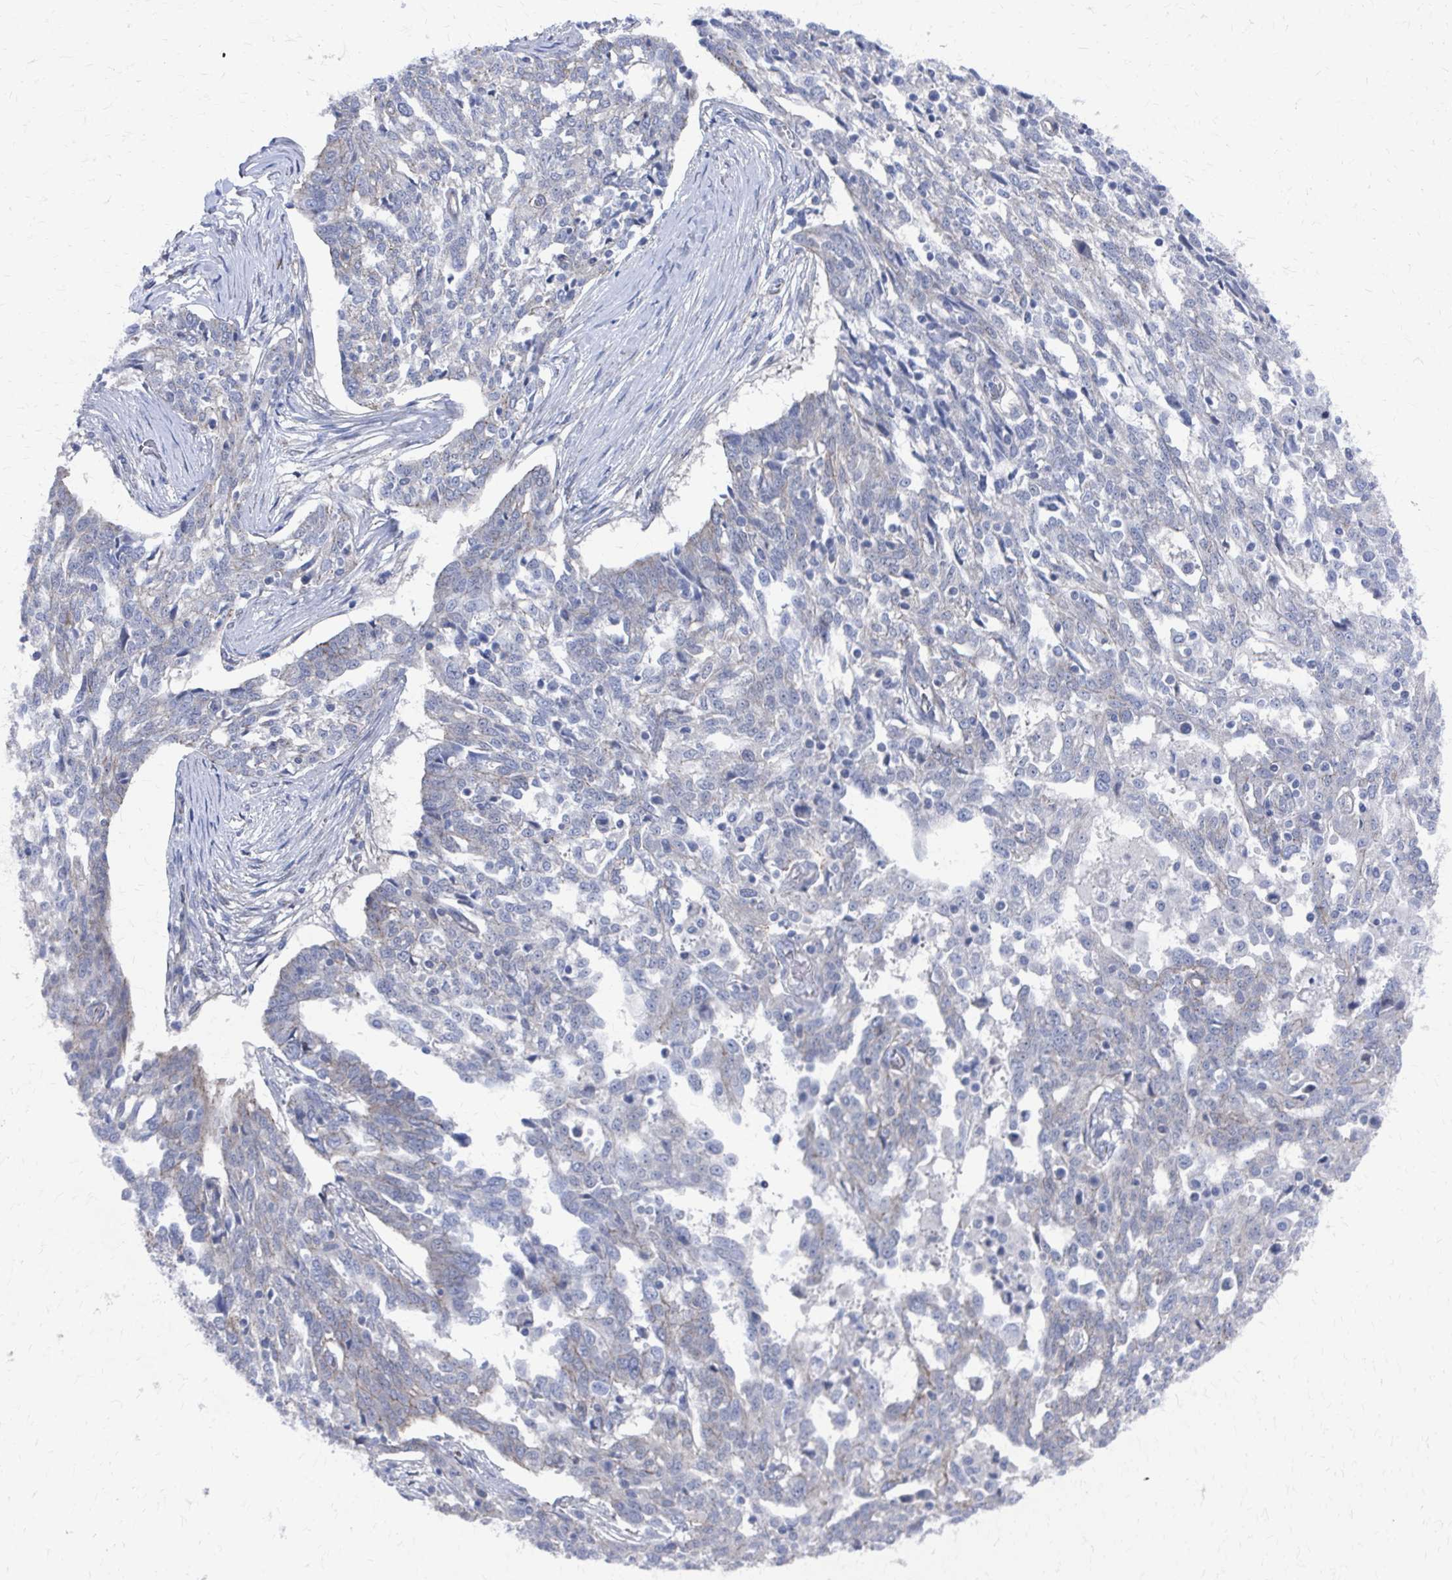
{"staining": {"intensity": "negative", "quantity": "none", "location": "none"}, "tissue": "ovarian cancer", "cell_type": "Tumor cells", "image_type": "cancer", "snomed": [{"axis": "morphology", "description": "Cystadenocarcinoma, serous, NOS"}, {"axis": "topography", "description": "Ovary"}], "caption": "Immunohistochemical staining of ovarian serous cystadenocarcinoma reveals no significant positivity in tumor cells. (DAB (3,3'-diaminobenzidine) IHC, high magnification).", "gene": "PLEKHG7", "patient": {"sex": "female", "age": 67}}